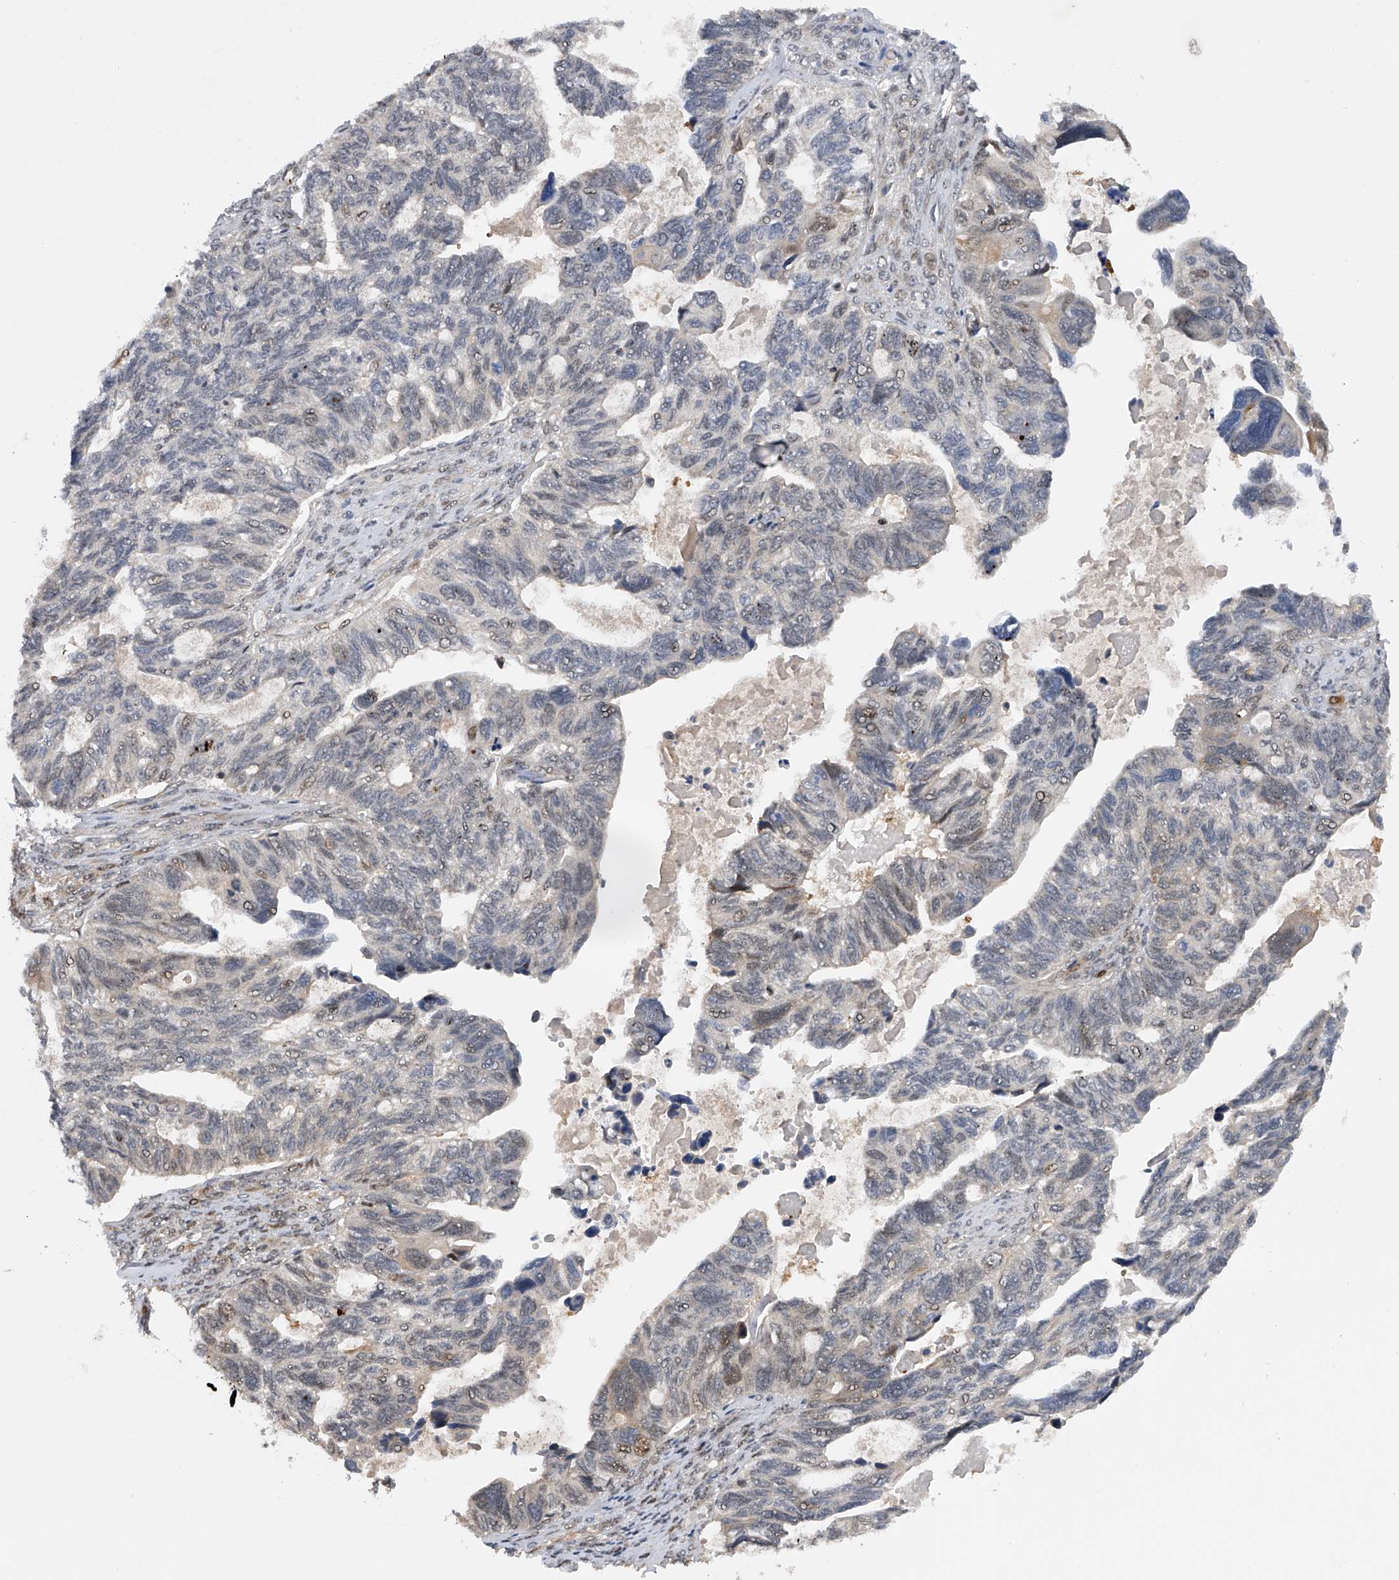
{"staining": {"intensity": "weak", "quantity": "<25%", "location": "nuclear"}, "tissue": "ovarian cancer", "cell_type": "Tumor cells", "image_type": "cancer", "snomed": [{"axis": "morphology", "description": "Cystadenocarcinoma, serous, NOS"}, {"axis": "topography", "description": "Ovary"}], "caption": "The photomicrograph shows no staining of tumor cells in ovarian cancer.", "gene": "RWDD2A", "patient": {"sex": "female", "age": 79}}